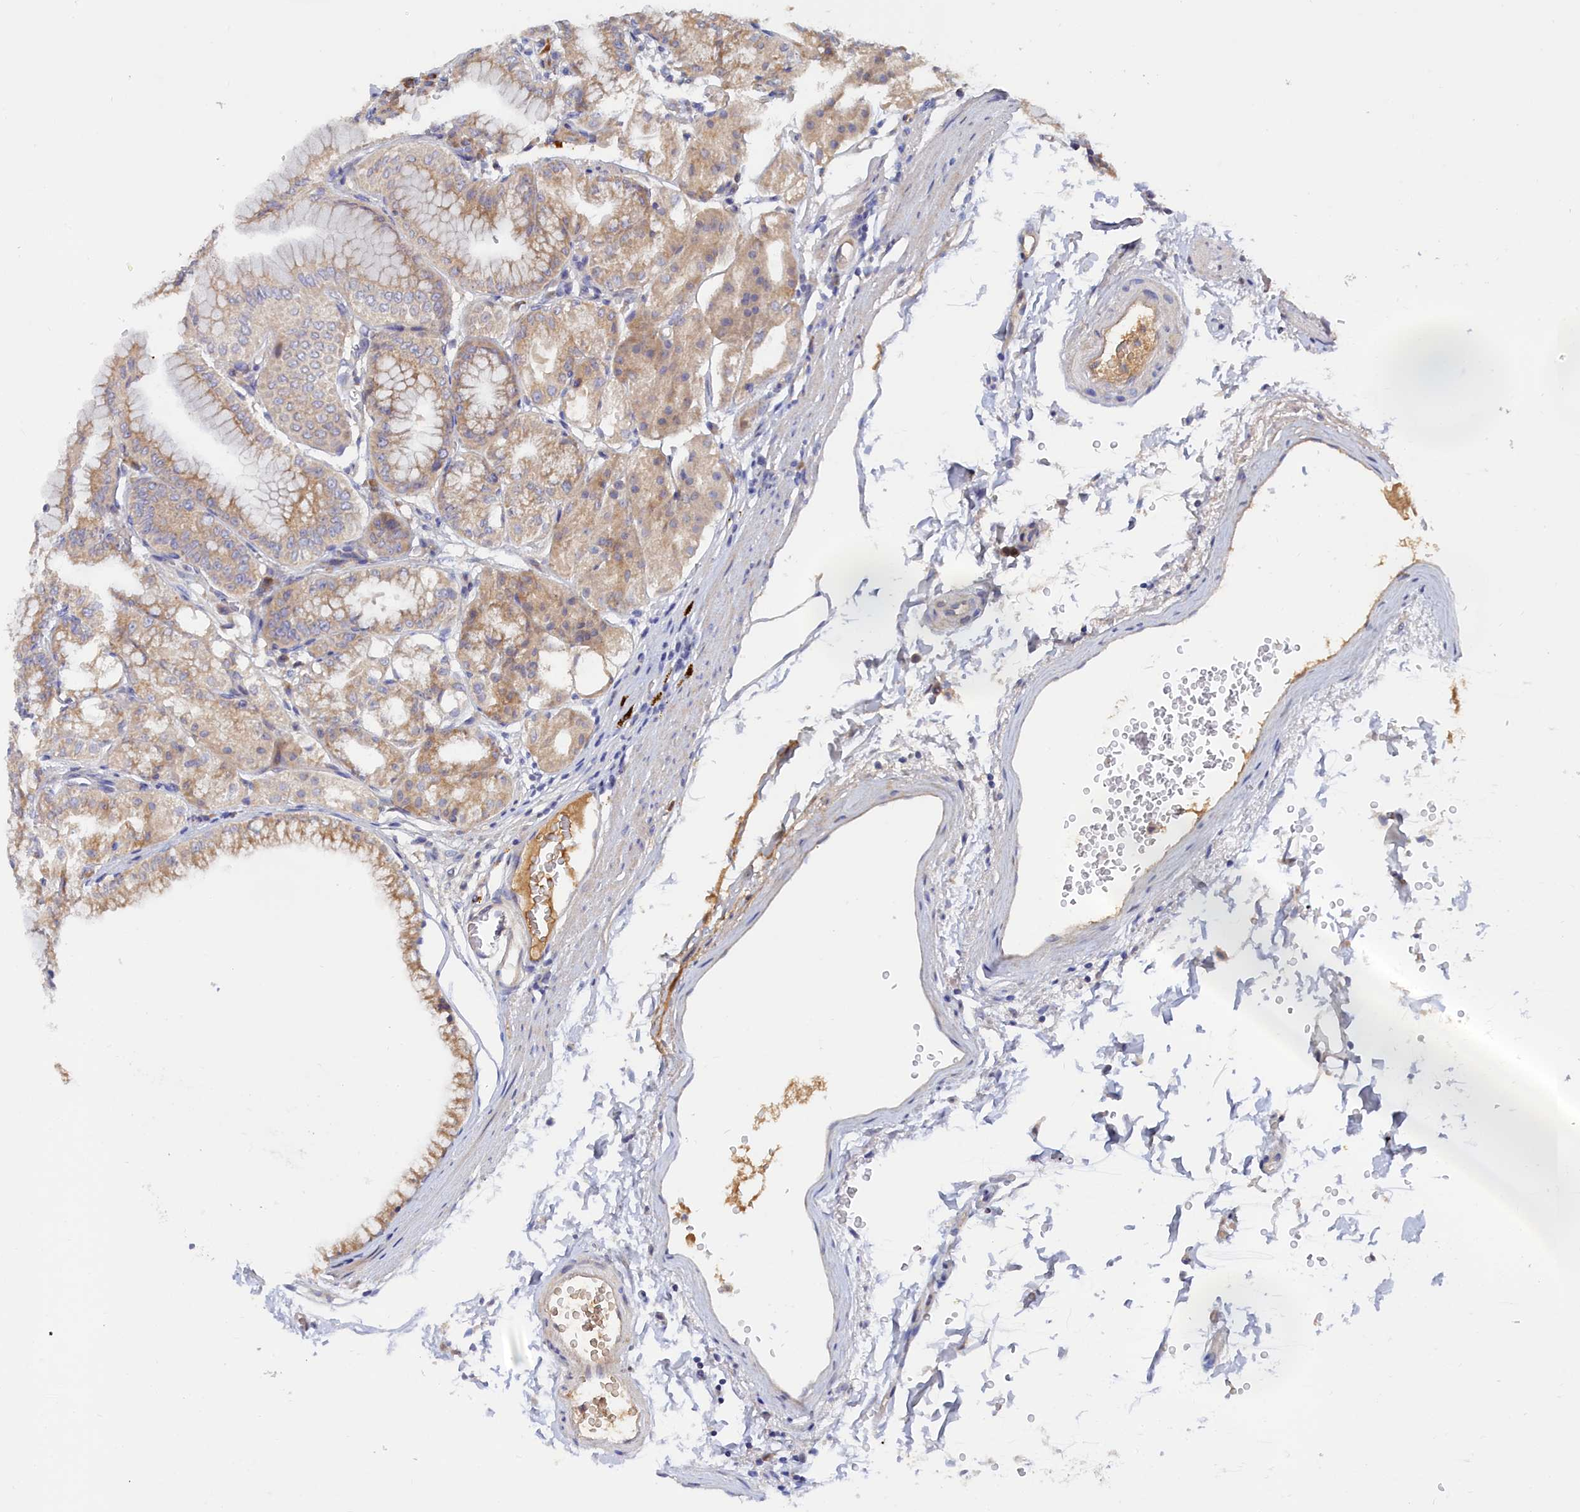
{"staining": {"intensity": "moderate", "quantity": "25%-75%", "location": "cytoplasmic/membranous"}, "tissue": "stomach", "cell_type": "Glandular cells", "image_type": "normal", "snomed": [{"axis": "morphology", "description": "Normal tissue, NOS"}, {"axis": "topography", "description": "Stomach, lower"}], "caption": "The histopathology image shows immunohistochemical staining of unremarkable stomach. There is moderate cytoplasmic/membranous expression is seen in approximately 25%-75% of glandular cells. (DAB IHC, brown staining for protein, blue staining for nuclei).", "gene": "SPATA5L1", "patient": {"sex": "male", "age": 71}}